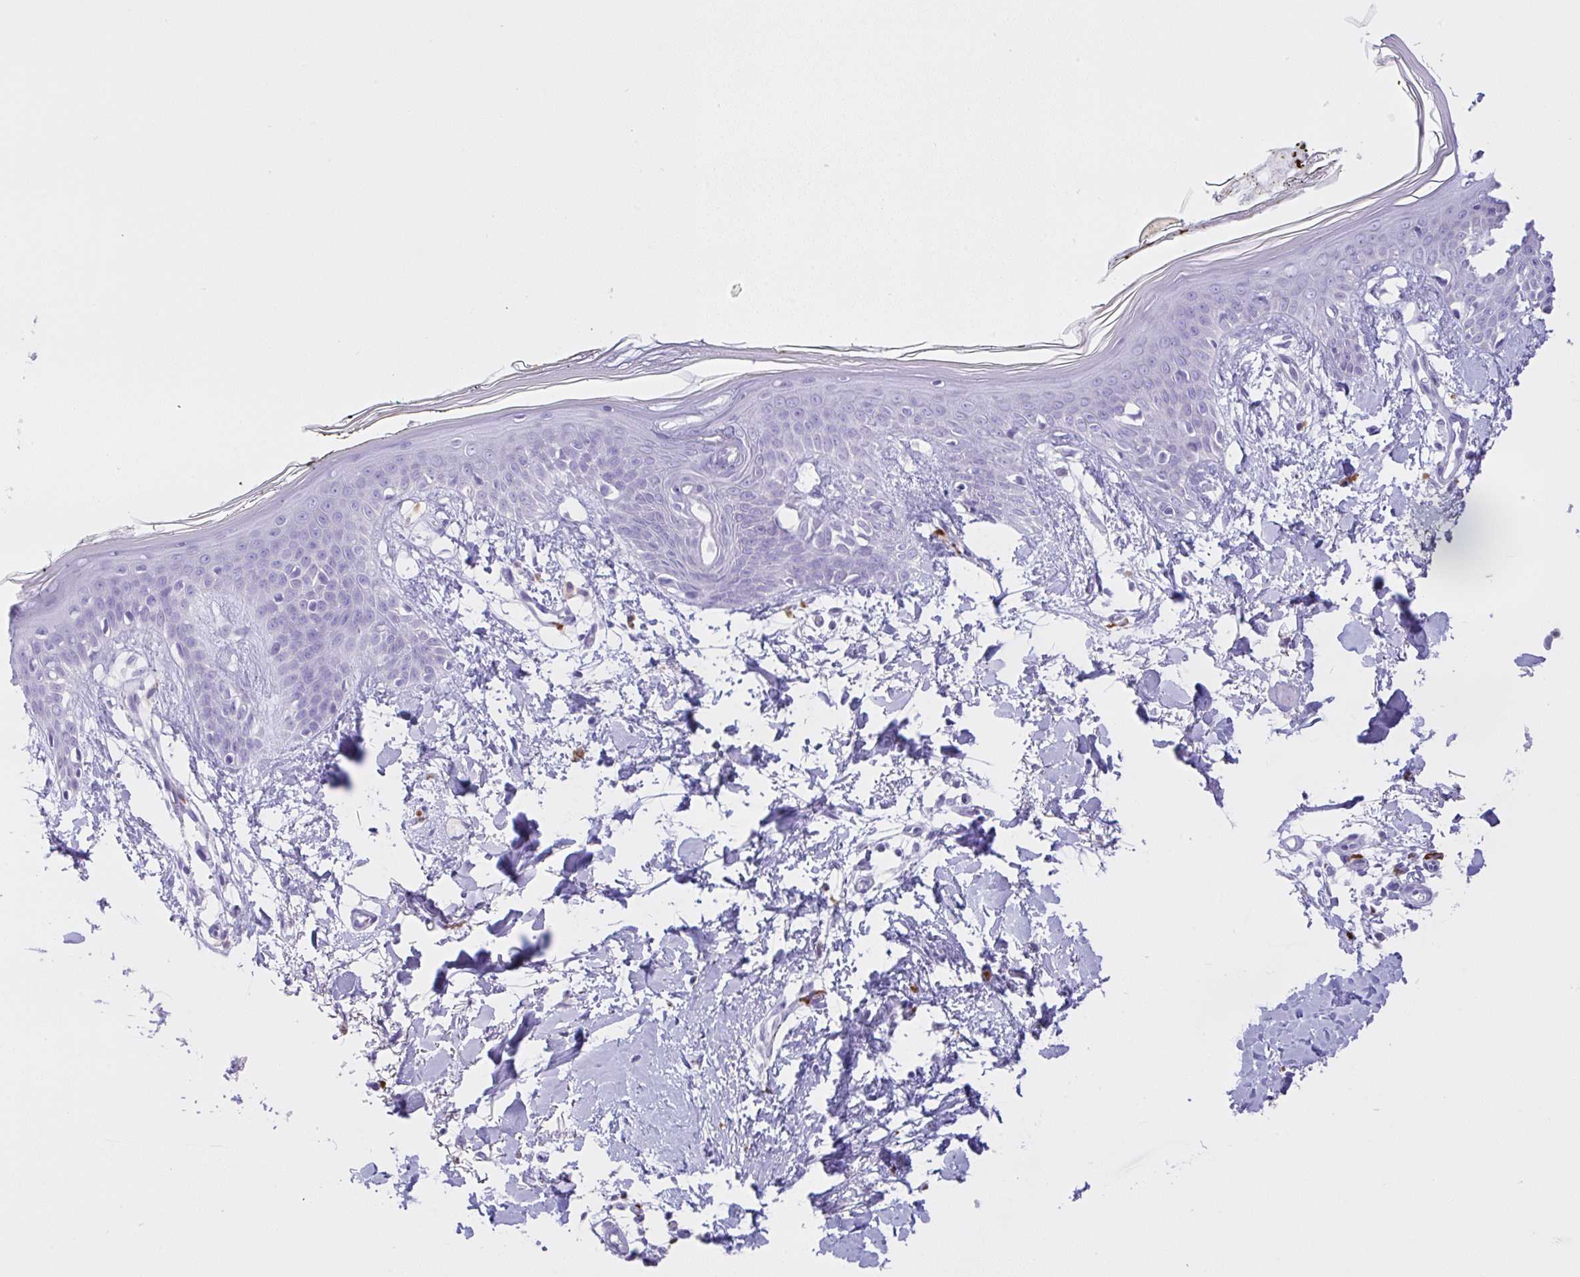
{"staining": {"intensity": "negative", "quantity": "none", "location": "none"}, "tissue": "skin", "cell_type": "Fibroblasts", "image_type": "normal", "snomed": [{"axis": "morphology", "description": "Normal tissue, NOS"}, {"axis": "topography", "description": "Skin"}], "caption": "Immunohistochemistry image of unremarkable skin: human skin stained with DAB demonstrates no significant protein staining in fibroblasts. Brightfield microscopy of immunohistochemistry stained with DAB (brown) and hematoxylin (blue), captured at high magnification.", "gene": "NCF1", "patient": {"sex": "female", "age": 34}}